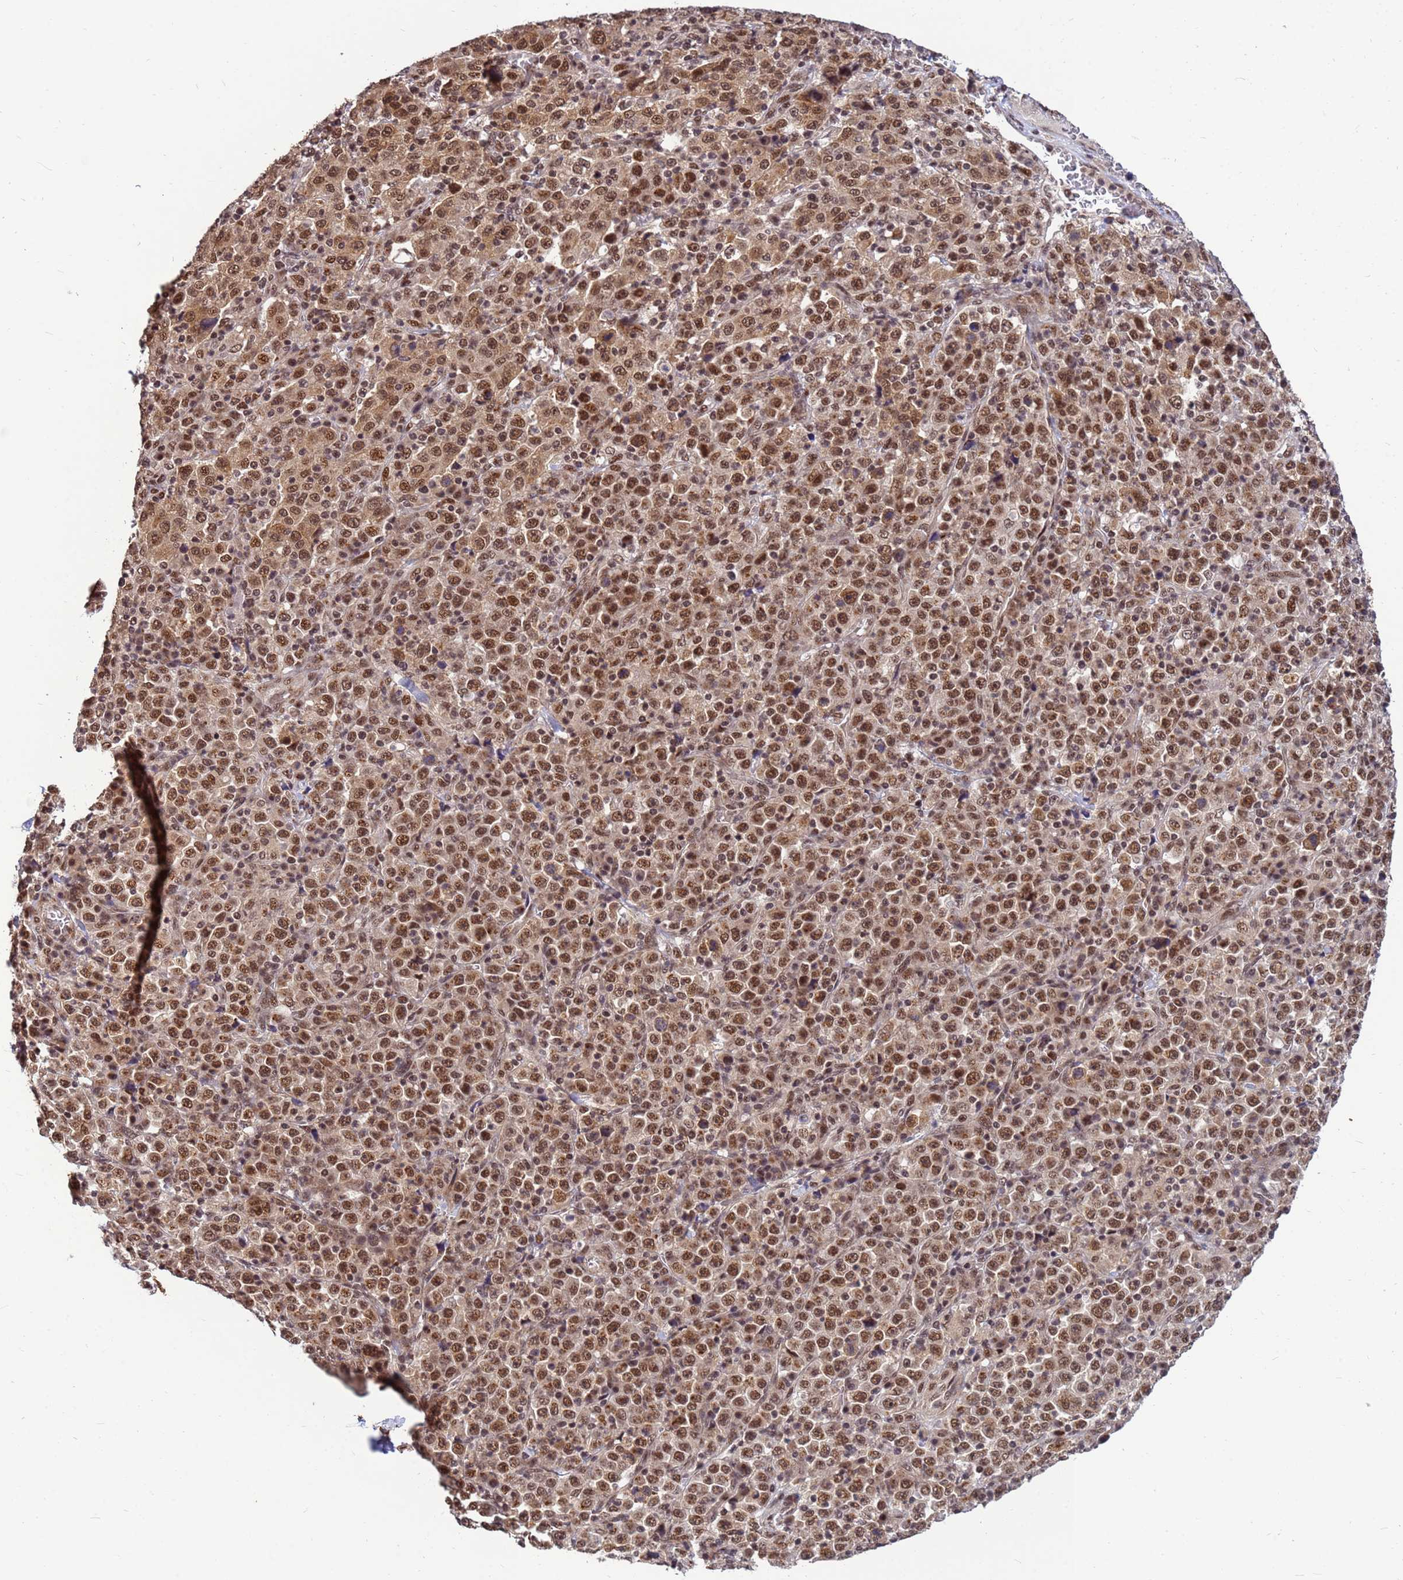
{"staining": {"intensity": "moderate", "quantity": ">75%", "location": "cytoplasmic/membranous,nuclear"}, "tissue": "stomach cancer", "cell_type": "Tumor cells", "image_type": "cancer", "snomed": [{"axis": "morphology", "description": "Normal tissue, NOS"}, {"axis": "morphology", "description": "Adenocarcinoma, NOS"}, {"axis": "topography", "description": "Stomach, upper"}, {"axis": "topography", "description": "Stomach"}], "caption": "Protein positivity by immunohistochemistry shows moderate cytoplasmic/membranous and nuclear staining in about >75% of tumor cells in stomach cancer.", "gene": "NCBP2", "patient": {"sex": "male", "age": 59}}